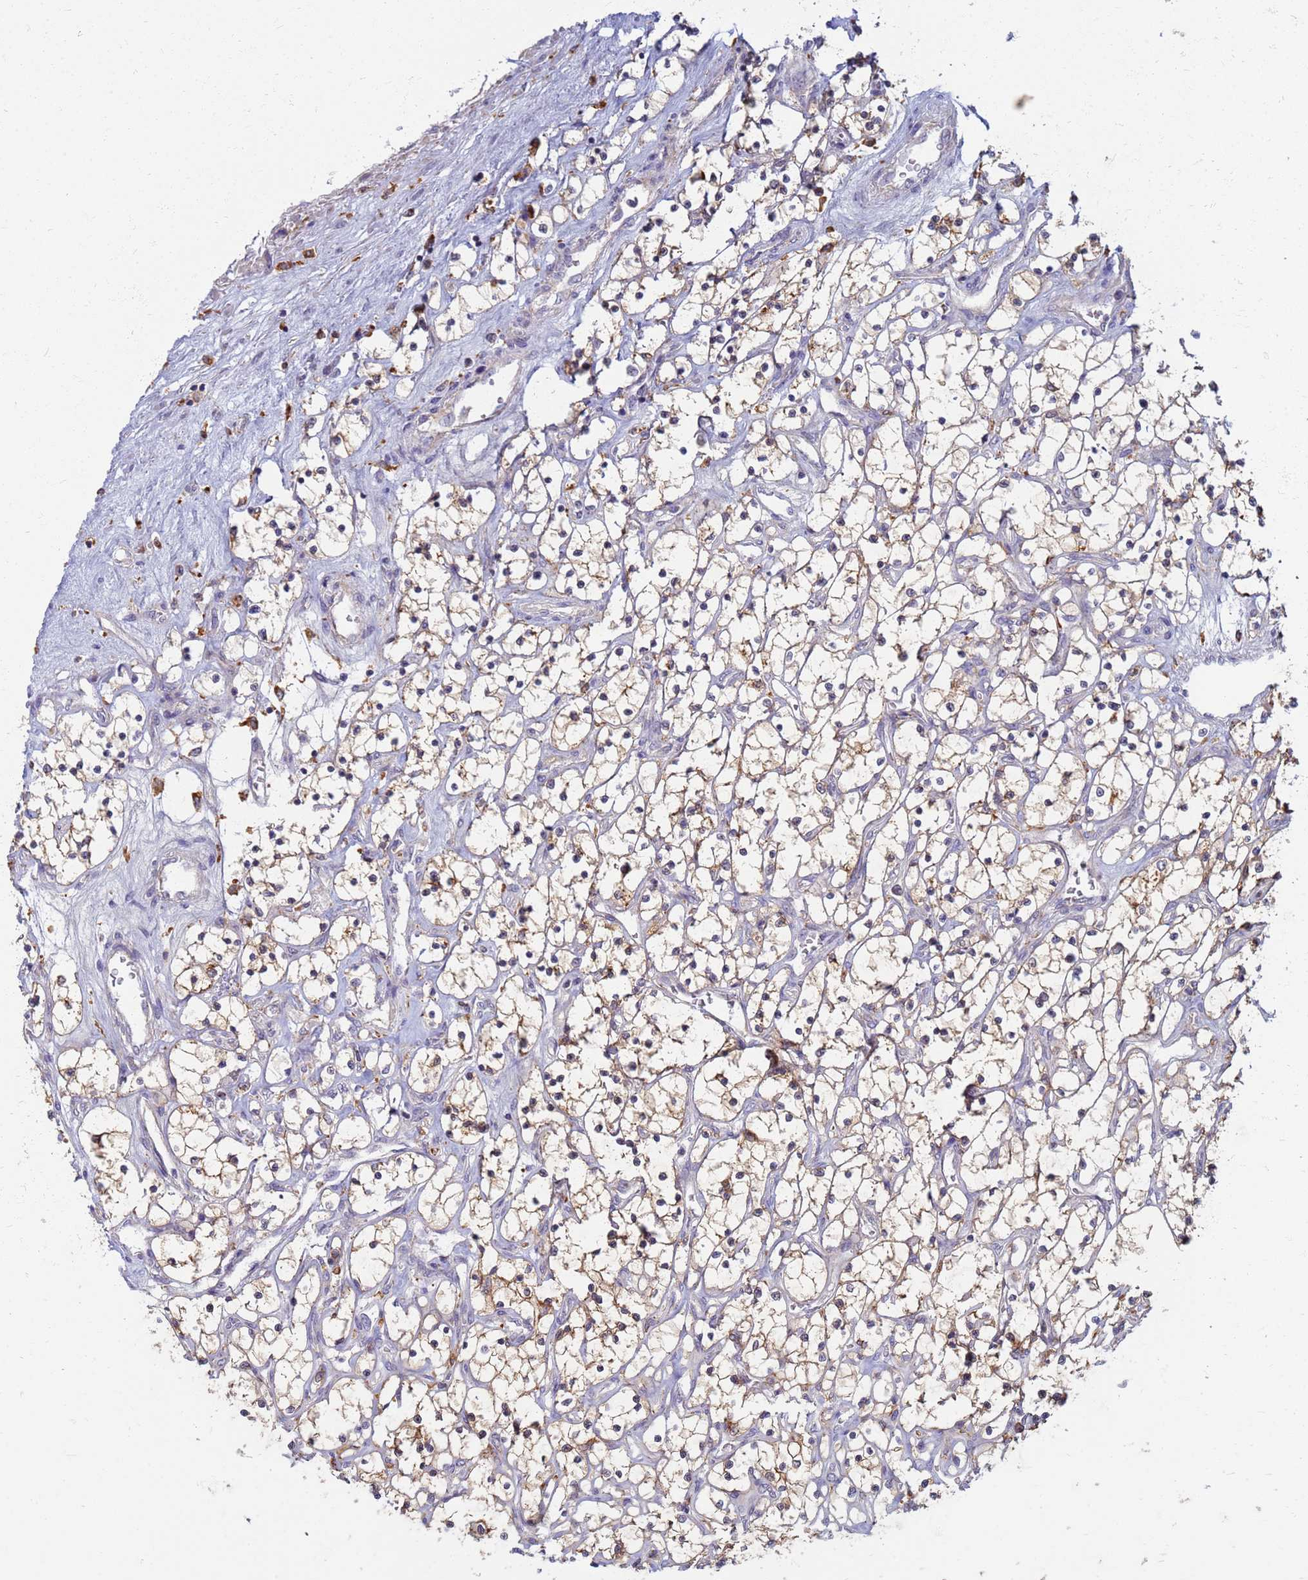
{"staining": {"intensity": "weak", "quantity": ">75%", "location": "cytoplasmic/membranous"}, "tissue": "renal cancer", "cell_type": "Tumor cells", "image_type": "cancer", "snomed": [{"axis": "morphology", "description": "Adenocarcinoma, NOS"}, {"axis": "topography", "description": "Kidney"}], "caption": "An immunohistochemistry (IHC) micrograph of neoplastic tissue is shown. Protein staining in brown labels weak cytoplasmic/membranous positivity in renal adenocarcinoma within tumor cells.", "gene": "ATP6V1E1", "patient": {"sex": "female", "age": 69}}